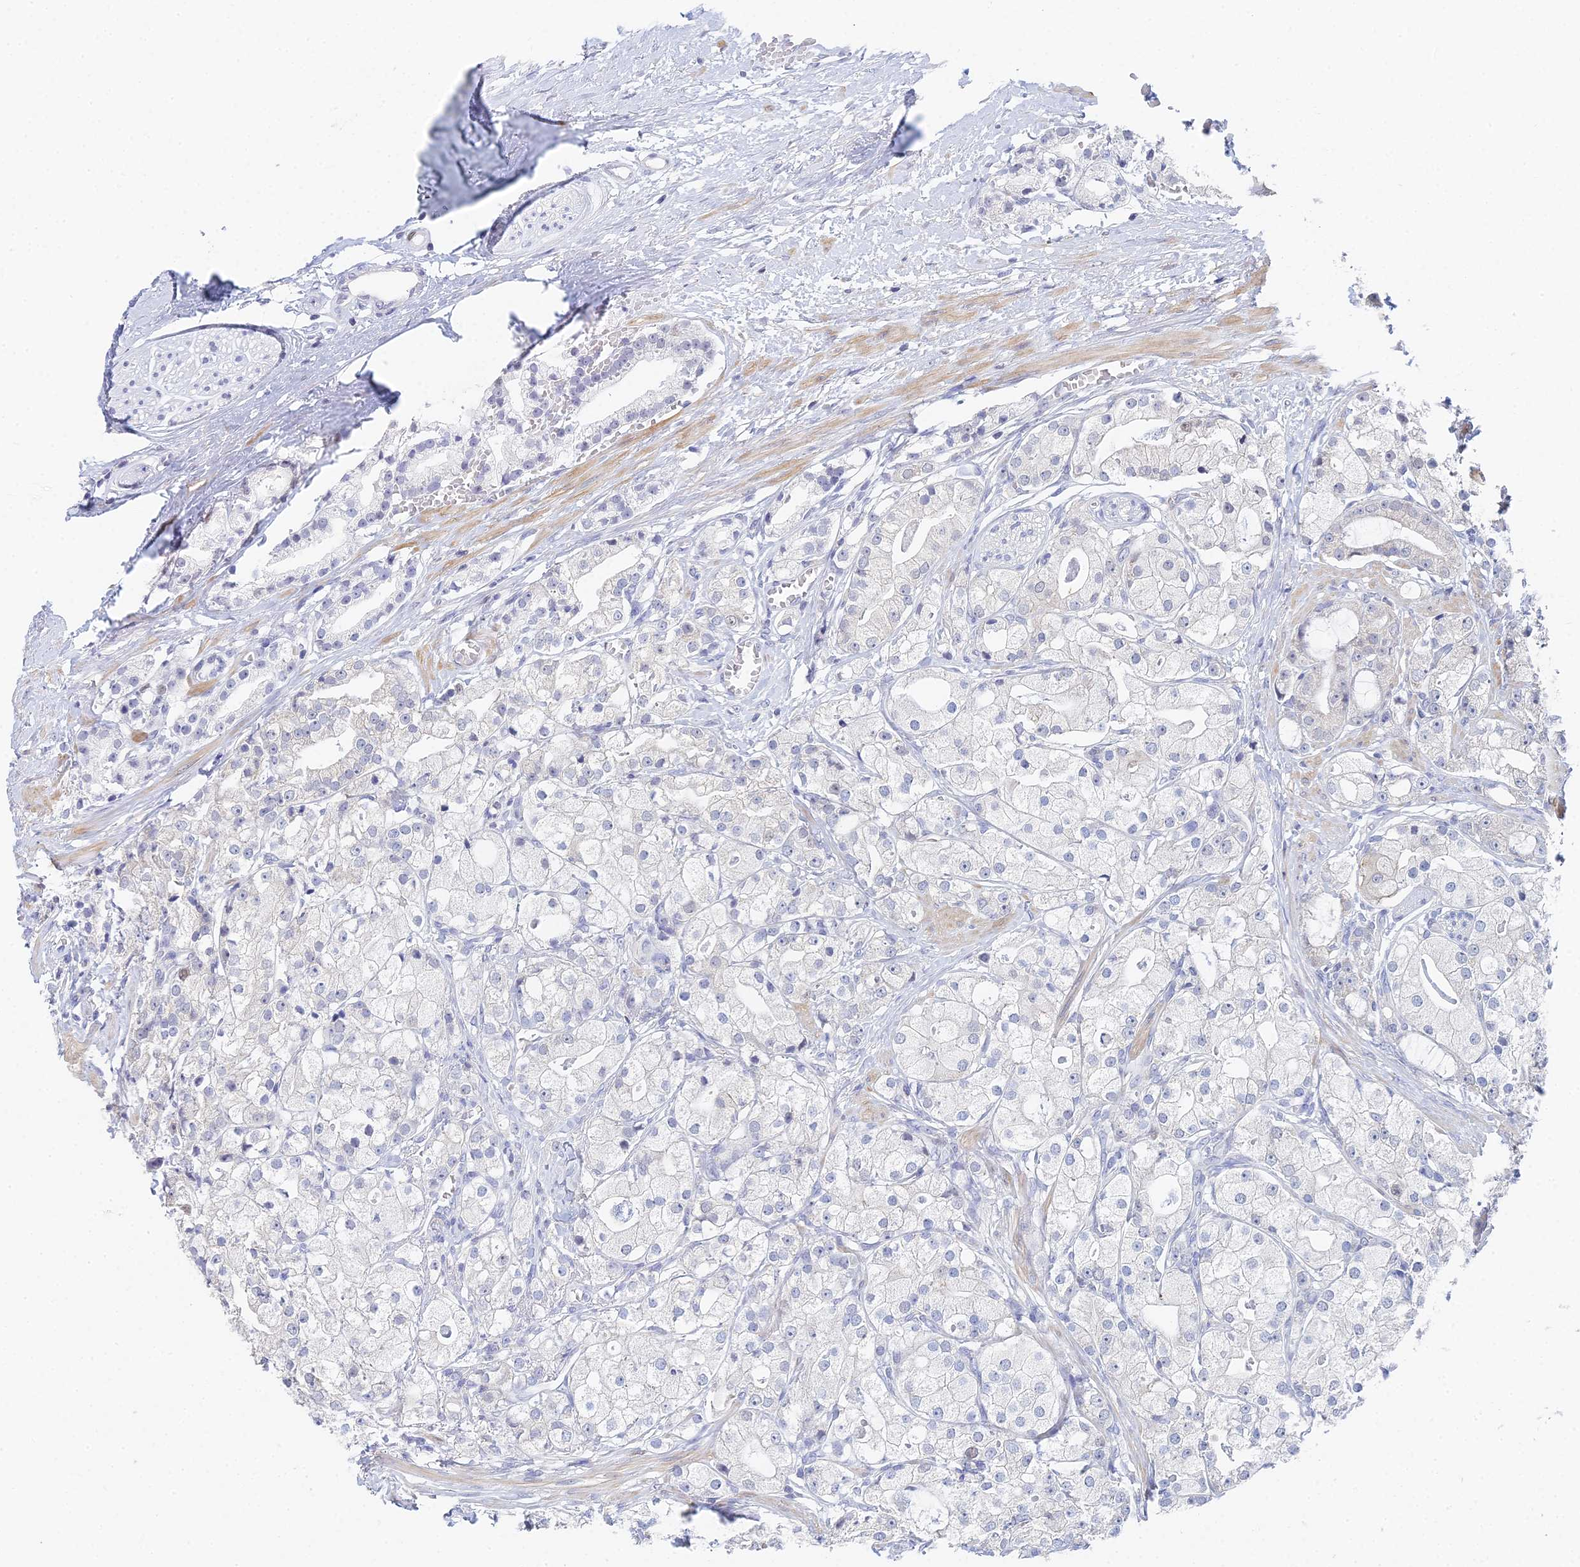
{"staining": {"intensity": "negative", "quantity": "none", "location": "none"}, "tissue": "prostate cancer", "cell_type": "Tumor cells", "image_type": "cancer", "snomed": [{"axis": "morphology", "description": "Adenocarcinoma, High grade"}, {"axis": "topography", "description": "Prostate"}], "caption": "Tumor cells are negative for protein expression in human prostate cancer.", "gene": "MCM2", "patient": {"sex": "male", "age": 71}}